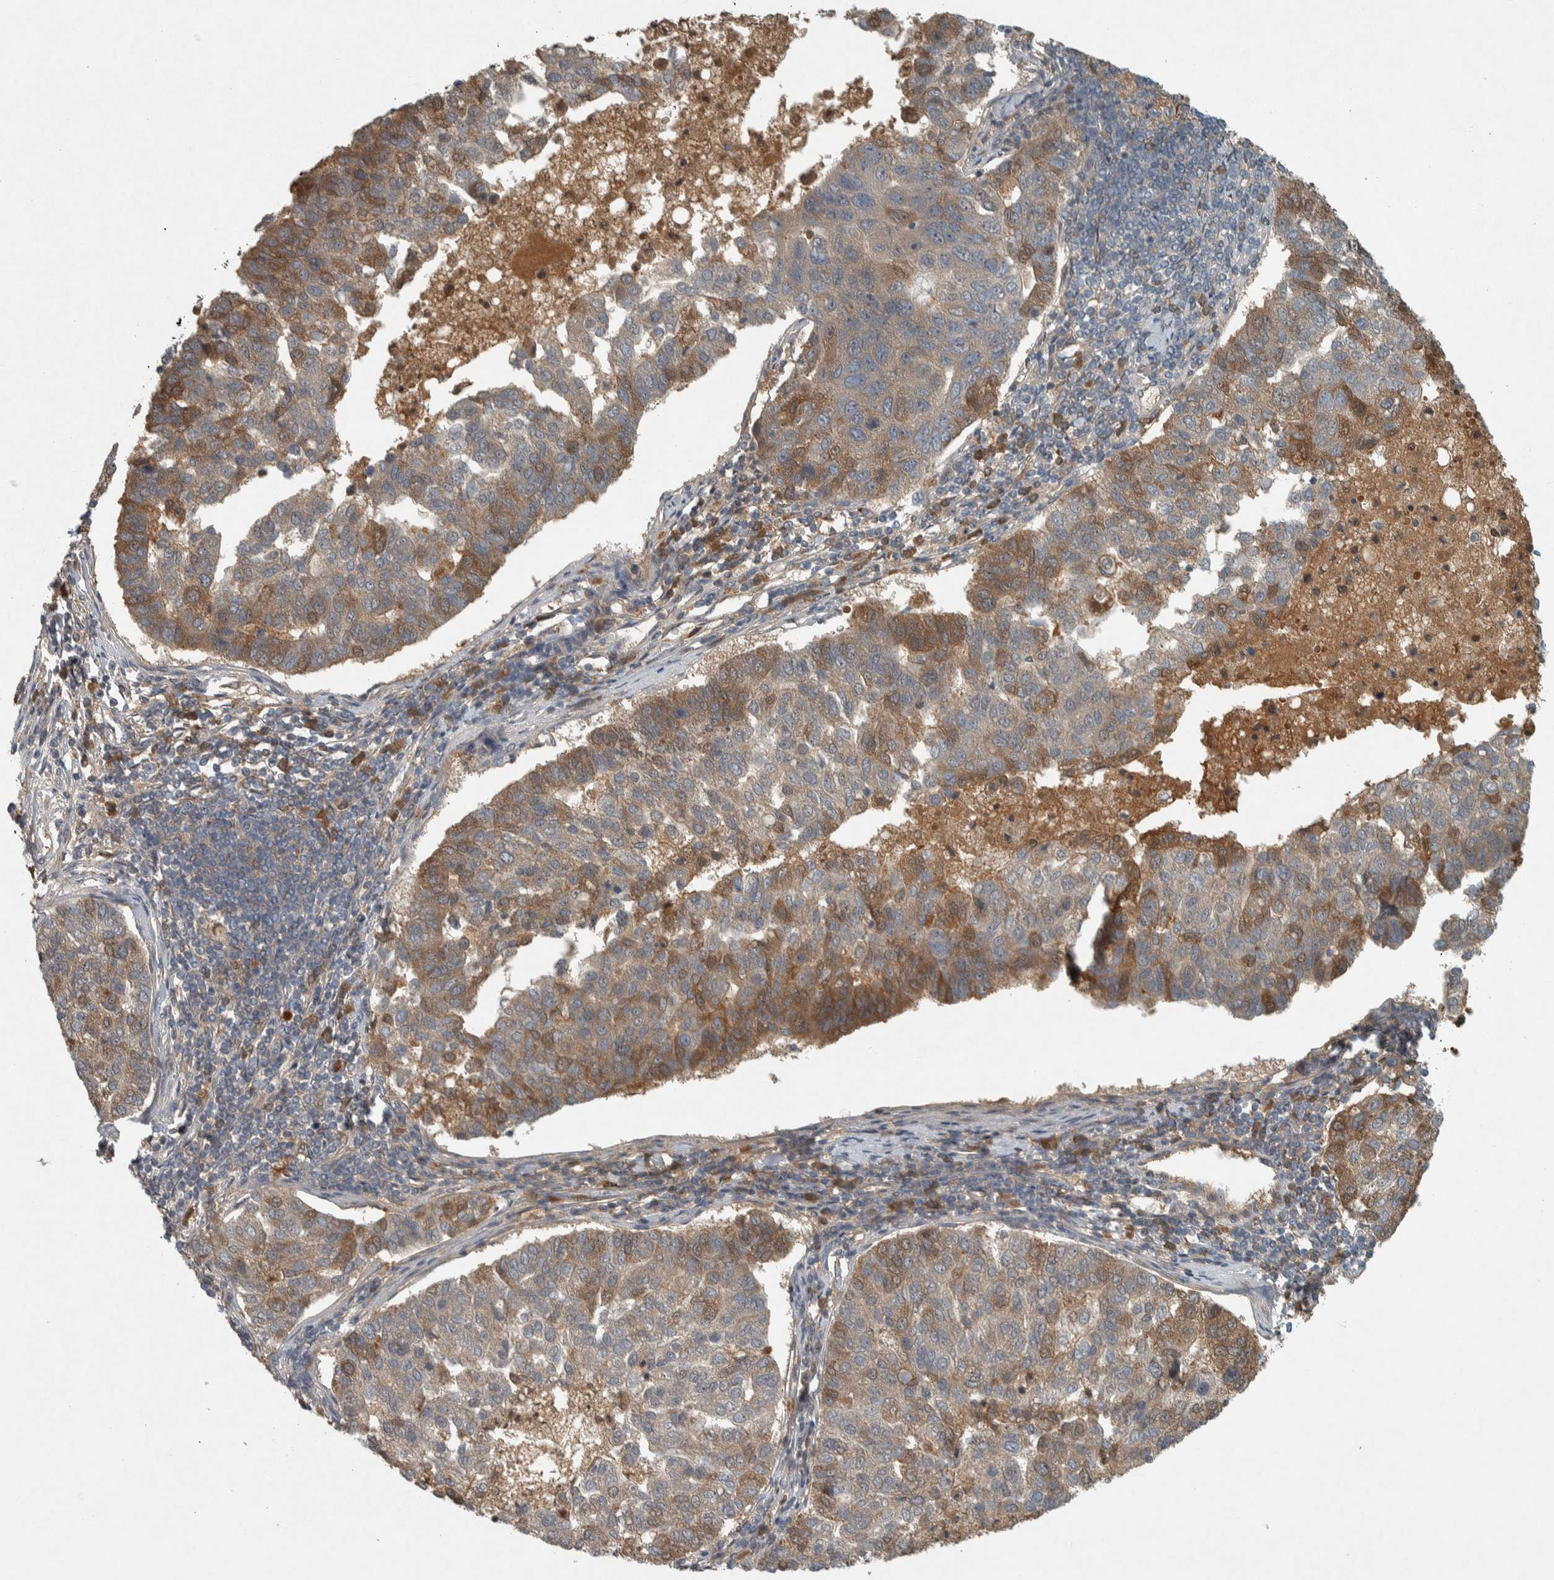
{"staining": {"intensity": "moderate", "quantity": "25%-75%", "location": "cytoplasmic/membranous"}, "tissue": "pancreatic cancer", "cell_type": "Tumor cells", "image_type": "cancer", "snomed": [{"axis": "morphology", "description": "Adenocarcinoma, NOS"}, {"axis": "topography", "description": "Pancreas"}], "caption": "The immunohistochemical stain highlights moderate cytoplasmic/membranous positivity in tumor cells of pancreatic cancer tissue.", "gene": "CLCN2", "patient": {"sex": "female", "age": 61}}